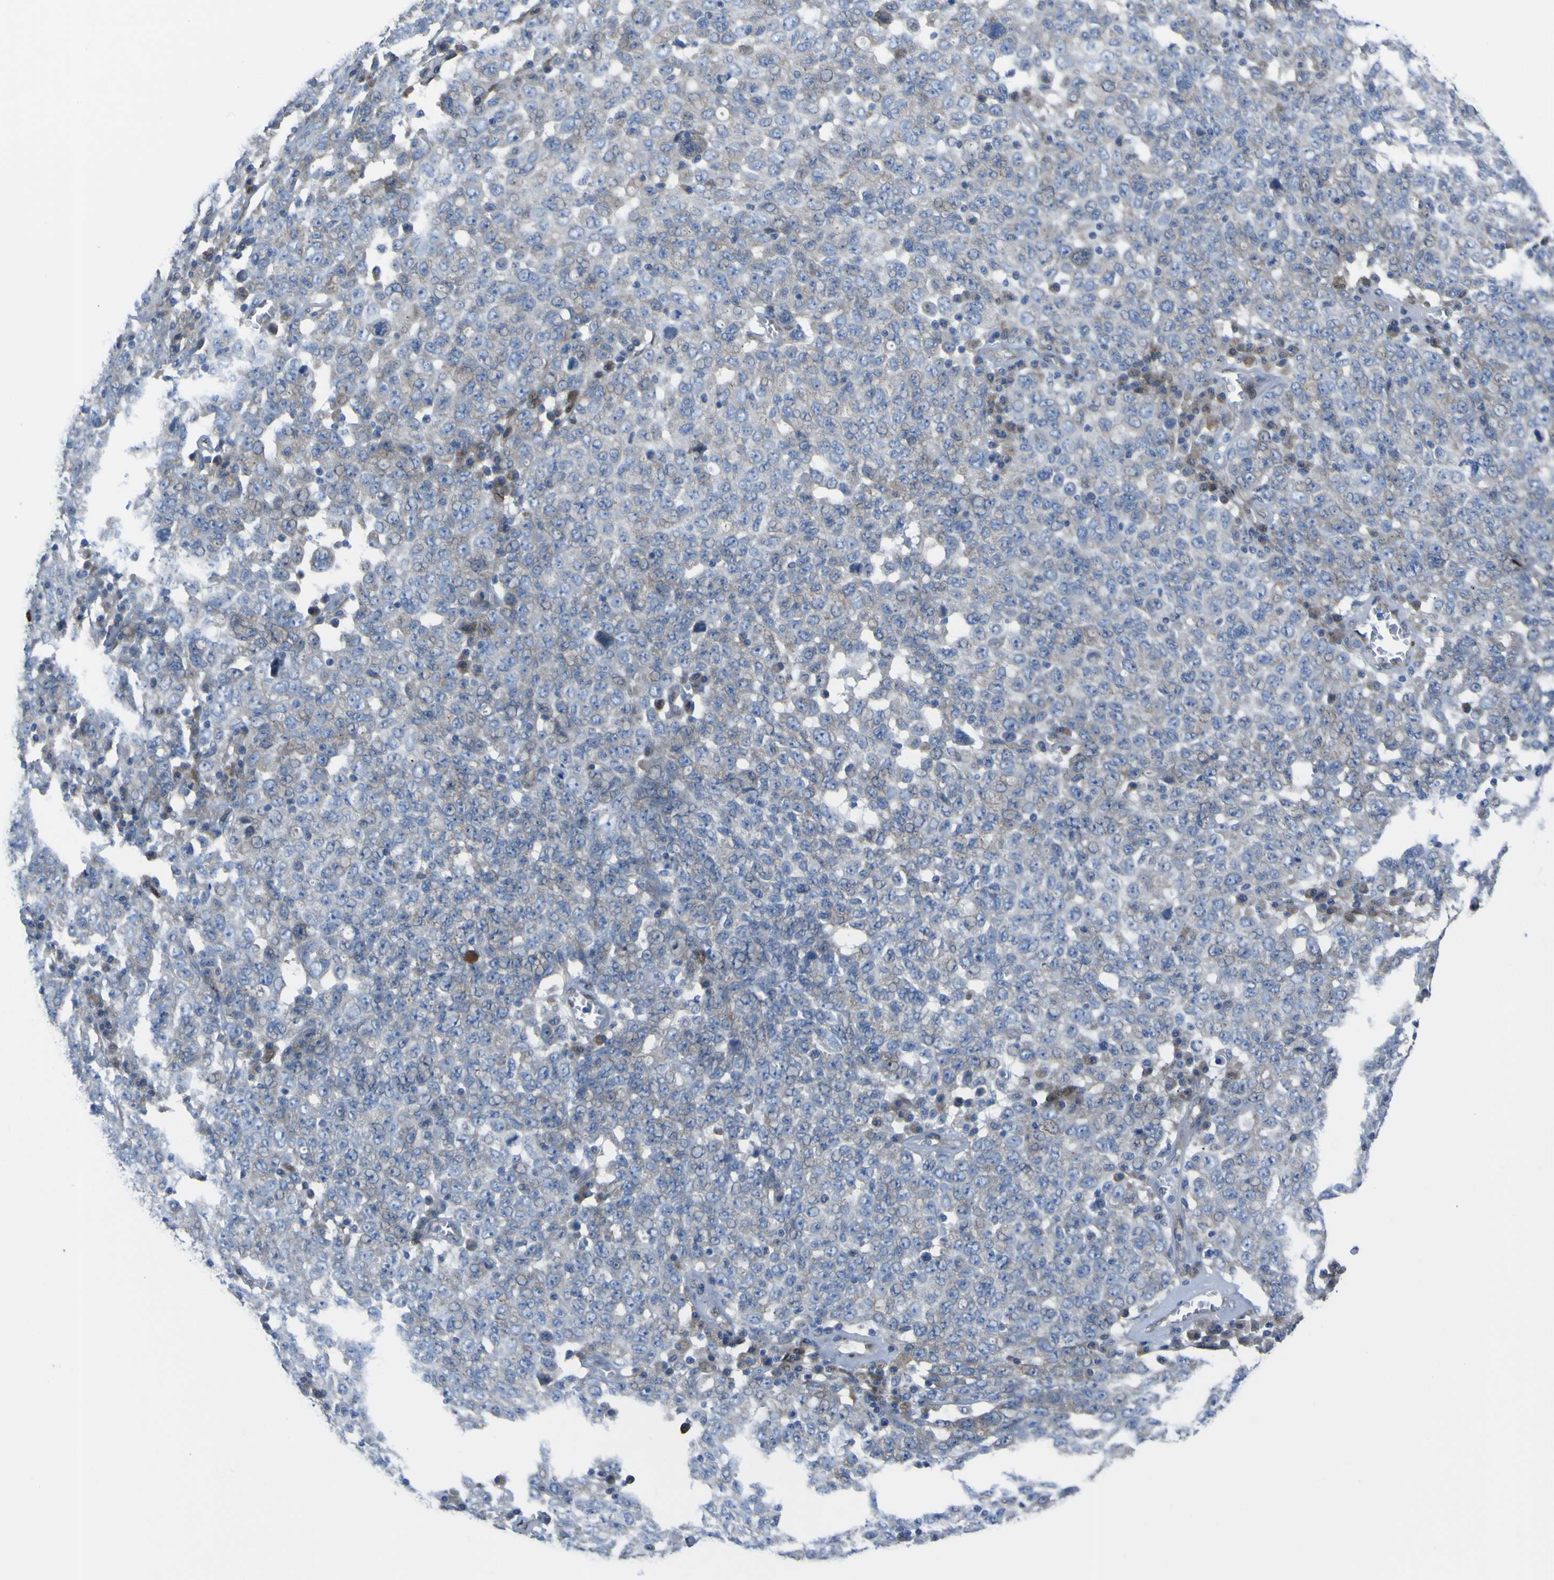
{"staining": {"intensity": "moderate", "quantity": "25%-75%", "location": "cytoplasmic/membranous"}, "tissue": "ovarian cancer", "cell_type": "Tumor cells", "image_type": "cancer", "snomed": [{"axis": "morphology", "description": "Carcinoma, endometroid"}, {"axis": "topography", "description": "Ovary"}], "caption": "Immunohistochemical staining of ovarian cancer (endometroid carcinoma) shows medium levels of moderate cytoplasmic/membranous protein expression in about 25%-75% of tumor cells.", "gene": "LRRN1", "patient": {"sex": "female", "age": 62}}